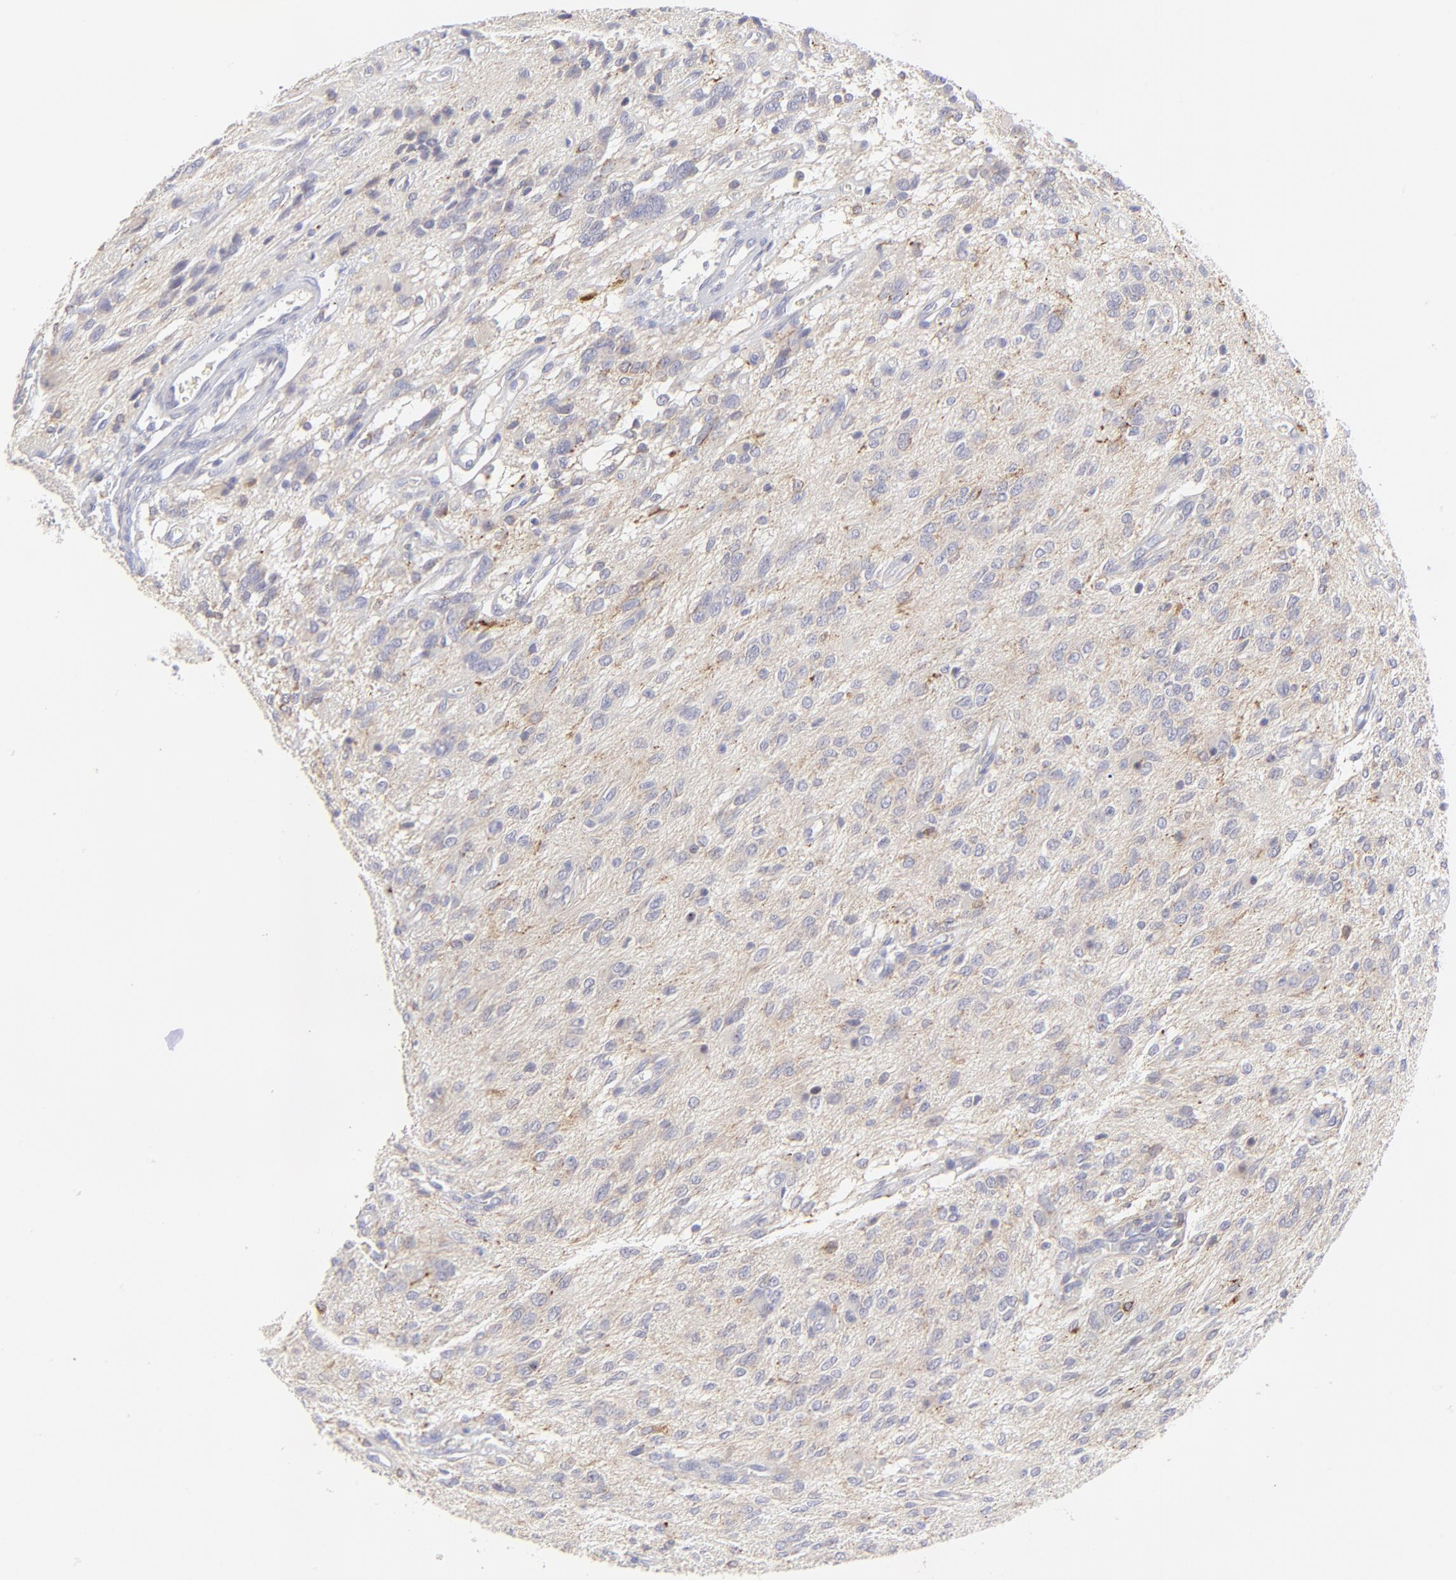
{"staining": {"intensity": "weak", "quantity": "<25%", "location": "cytoplasmic/membranous"}, "tissue": "glioma", "cell_type": "Tumor cells", "image_type": "cancer", "snomed": [{"axis": "morphology", "description": "Glioma, malignant, Low grade"}, {"axis": "topography", "description": "Brain"}], "caption": "This is a photomicrograph of immunohistochemistry staining of glioma, which shows no positivity in tumor cells. Brightfield microscopy of immunohistochemistry (IHC) stained with DAB (3,3'-diaminobenzidine) (brown) and hematoxylin (blue), captured at high magnification.", "gene": "LHFPL1", "patient": {"sex": "female", "age": 15}}